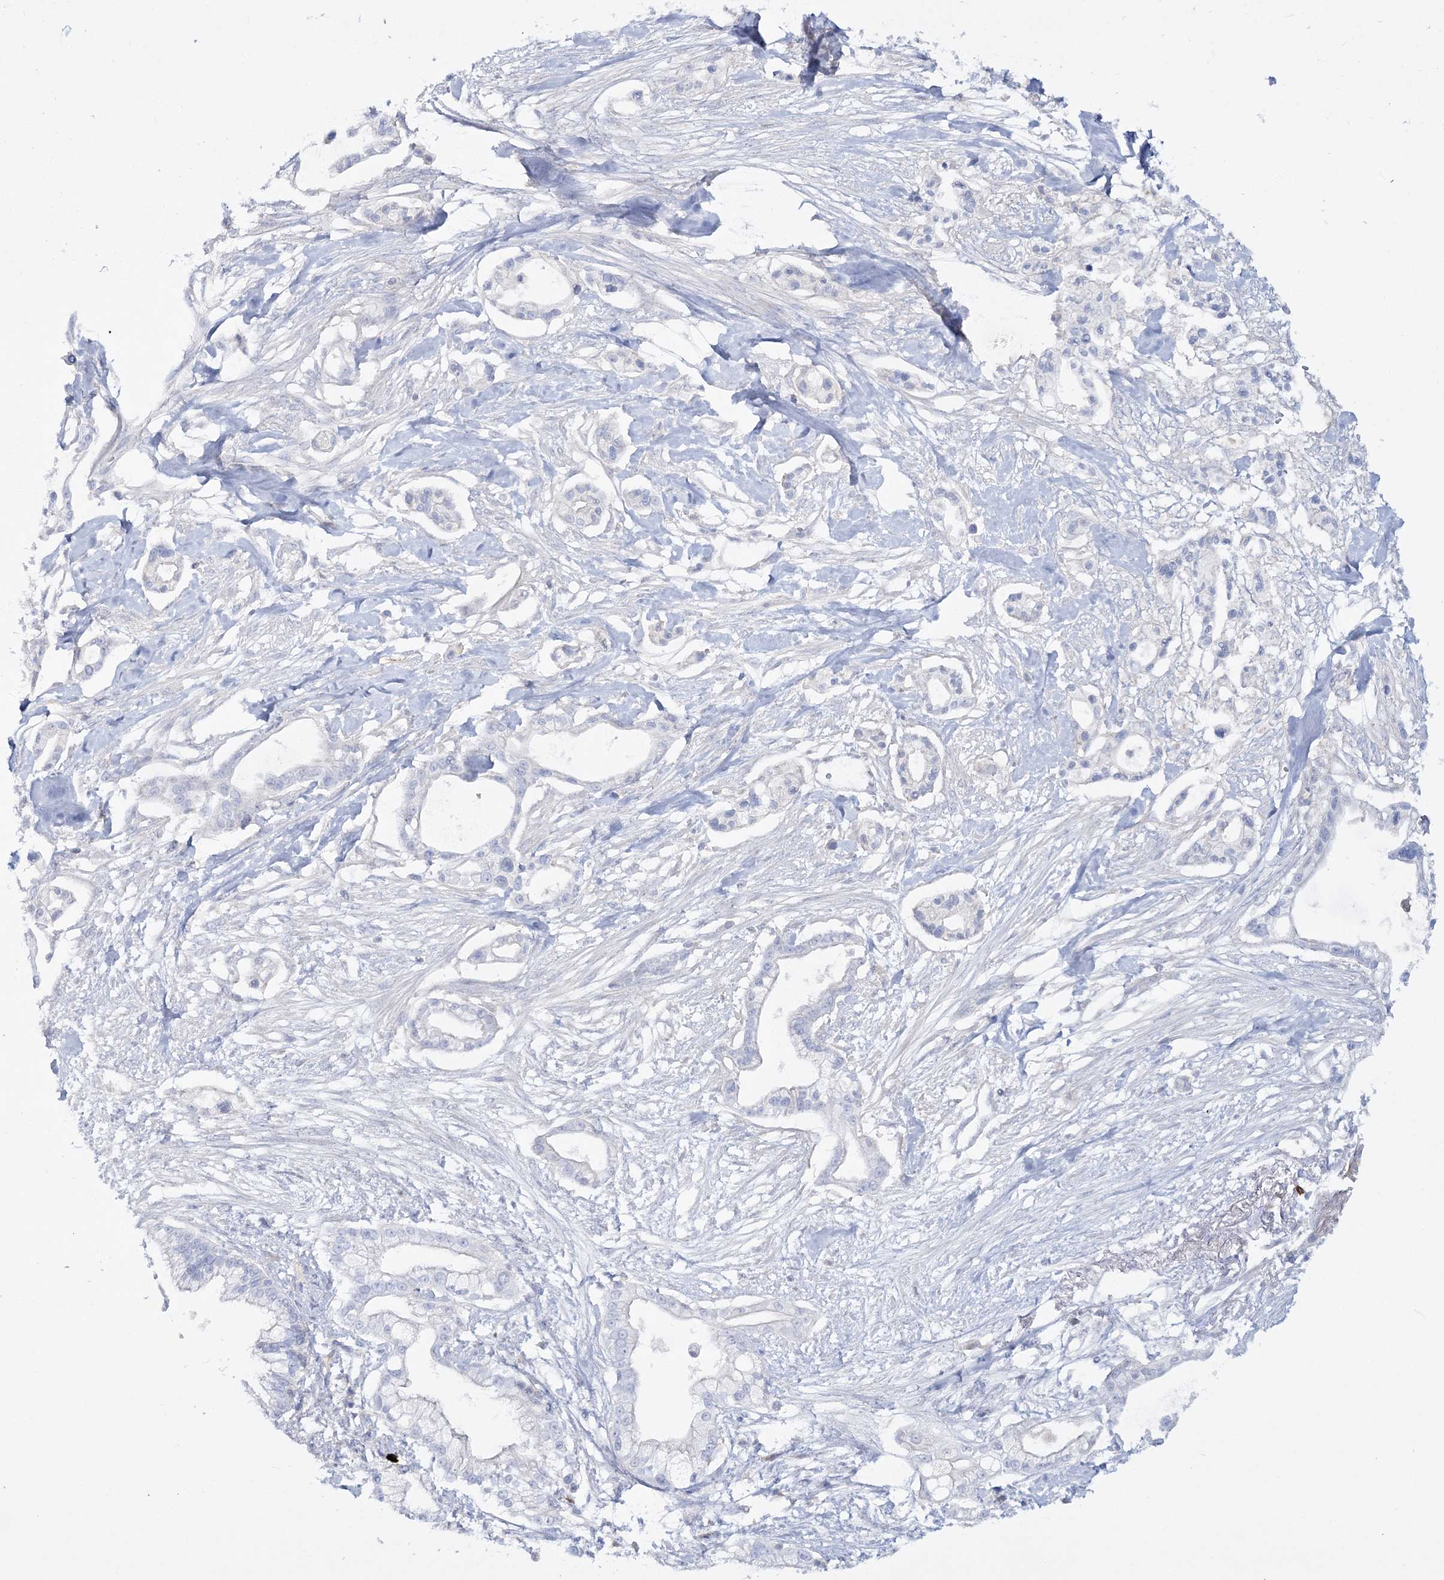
{"staining": {"intensity": "negative", "quantity": "none", "location": "none"}, "tissue": "pancreatic cancer", "cell_type": "Tumor cells", "image_type": "cancer", "snomed": [{"axis": "morphology", "description": "Adenocarcinoma, NOS"}, {"axis": "topography", "description": "Pancreas"}], "caption": "A high-resolution image shows immunohistochemistry staining of pancreatic cancer, which exhibits no significant staining in tumor cells. Nuclei are stained in blue.", "gene": "WDSUB1", "patient": {"sex": "male", "age": 68}}